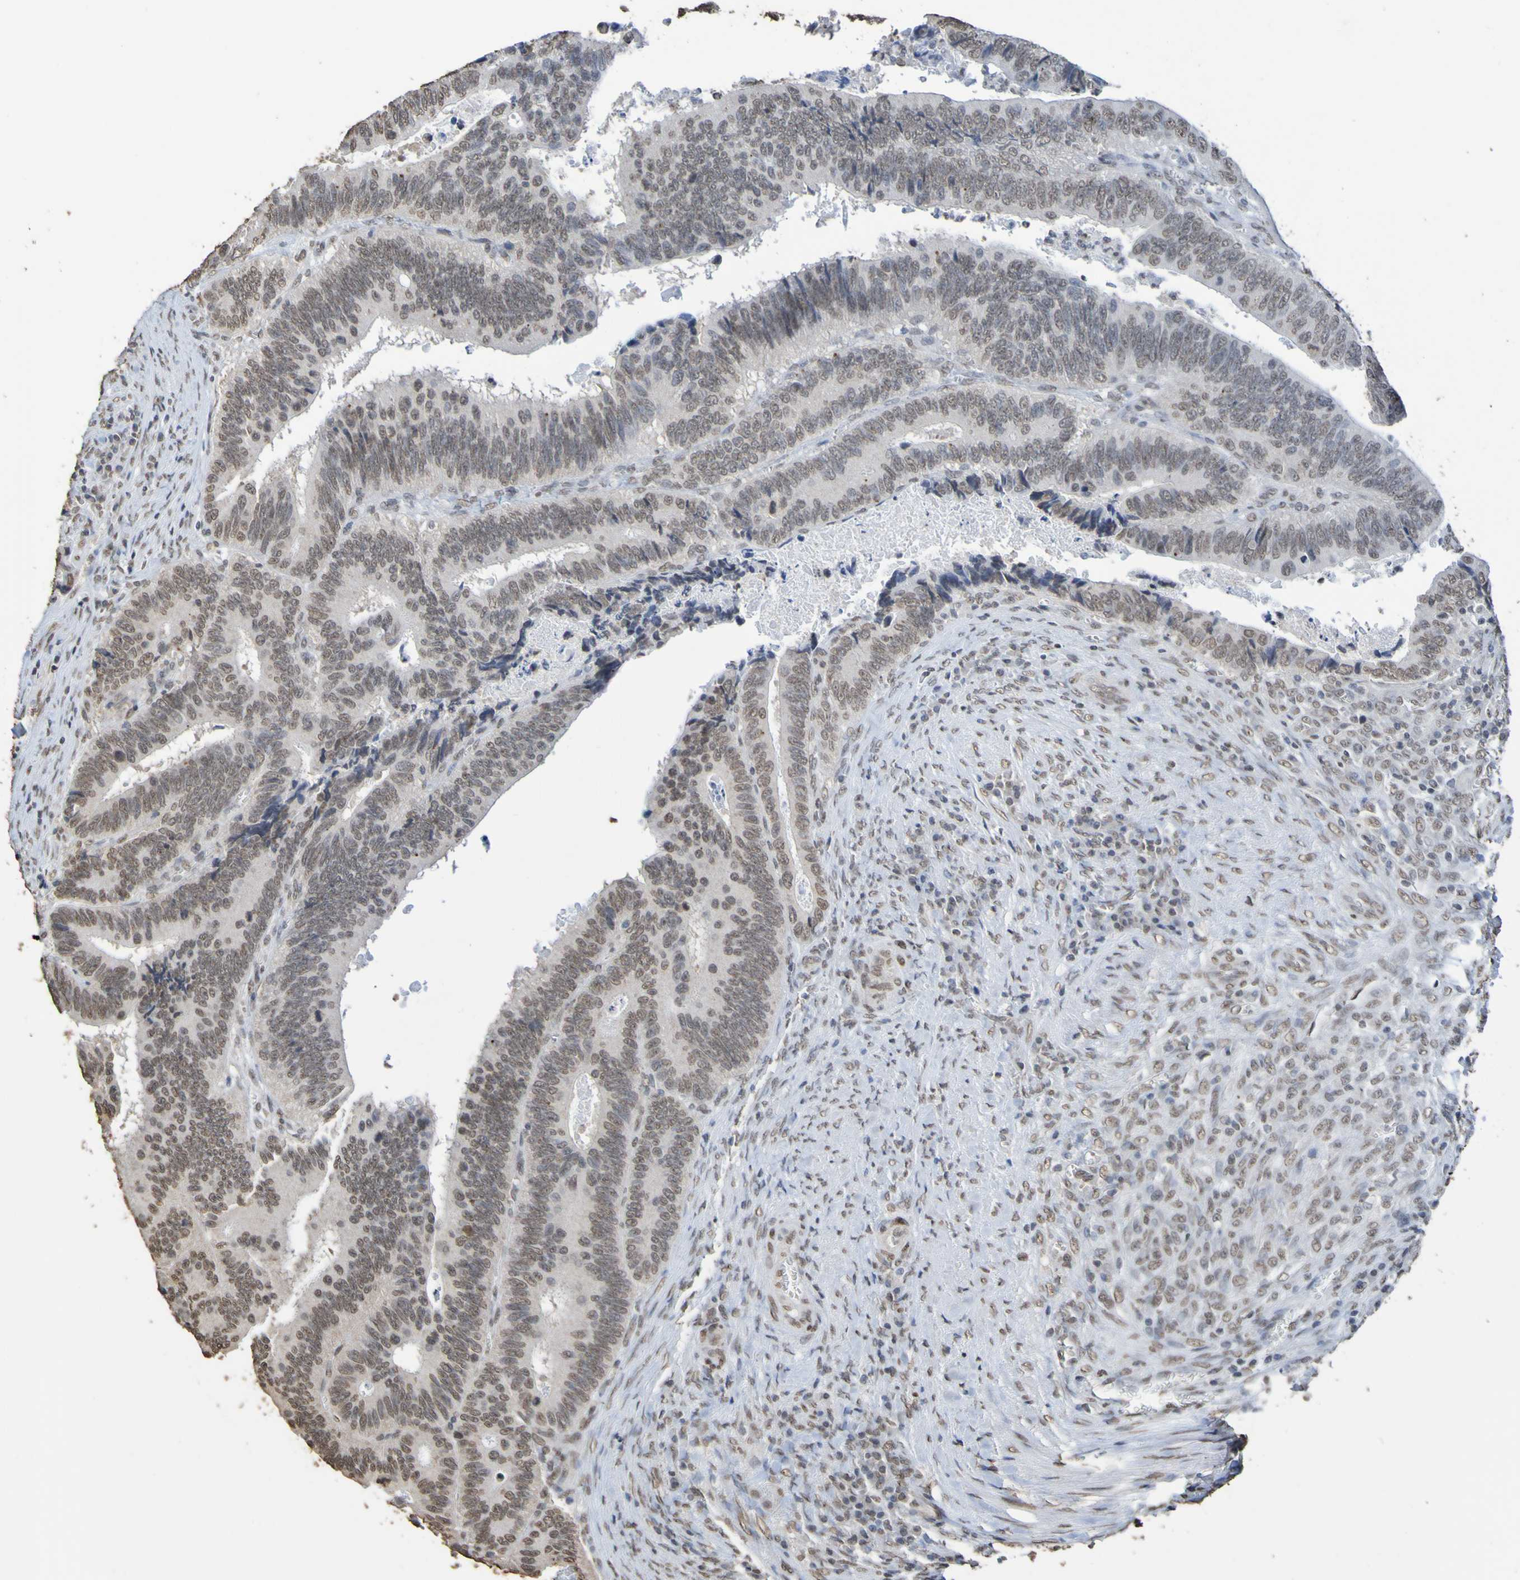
{"staining": {"intensity": "moderate", "quantity": ">75%", "location": "nuclear"}, "tissue": "colorectal cancer", "cell_type": "Tumor cells", "image_type": "cancer", "snomed": [{"axis": "morphology", "description": "Inflammation, NOS"}, {"axis": "morphology", "description": "Adenocarcinoma, NOS"}, {"axis": "topography", "description": "Colon"}], "caption": "This histopathology image shows immunohistochemistry staining of human colorectal cancer, with medium moderate nuclear positivity in about >75% of tumor cells.", "gene": "ALKBH2", "patient": {"sex": "male", "age": 72}}